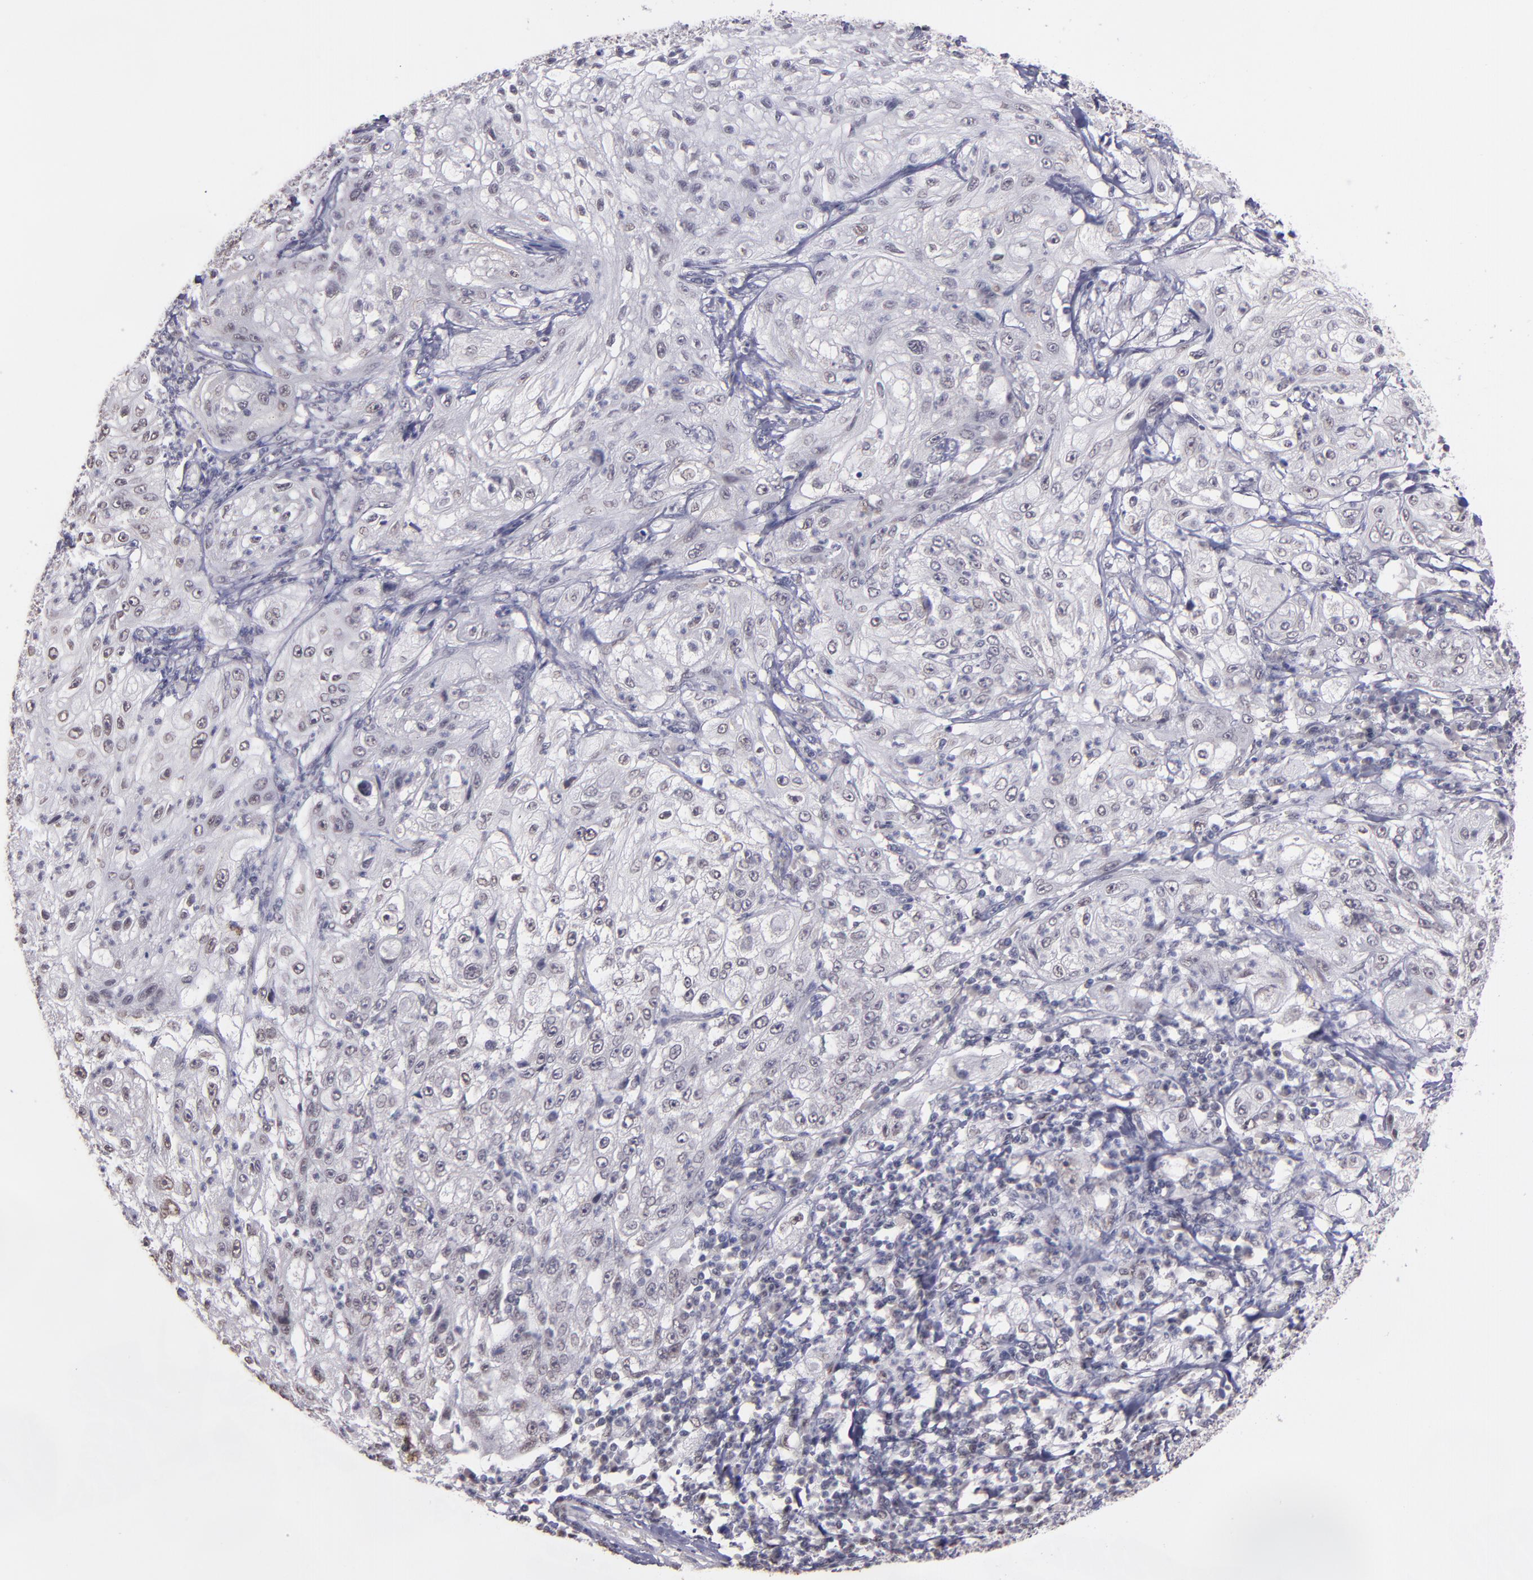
{"staining": {"intensity": "weak", "quantity": "<25%", "location": "nuclear"}, "tissue": "lung cancer", "cell_type": "Tumor cells", "image_type": "cancer", "snomed": [{"axis": "morphology", "description": "Inflammation, NOS"}, {"axis": "morphology", "description": "Squamous cell carcinoma, NOS"}, {"axis": "topography", "description": "Lymph node"}, {"axis": "topography", "description": "Soft tissue"}, {"axis": "topography", "description": "Lung"}], "caption": "Immunohistochemistry (IHC) micrograph of neoplastic tissue: lung squamous cell carcinoma stained with DAB (3,3'-diaminobenzidine) reveals no significant protein positivity in tumor cells. (DAB immunohistochemistry (IHC) with hematoxylin counter stain).", "gene": "NRXN3", "patient": {"sex": "male", "age": 66}}